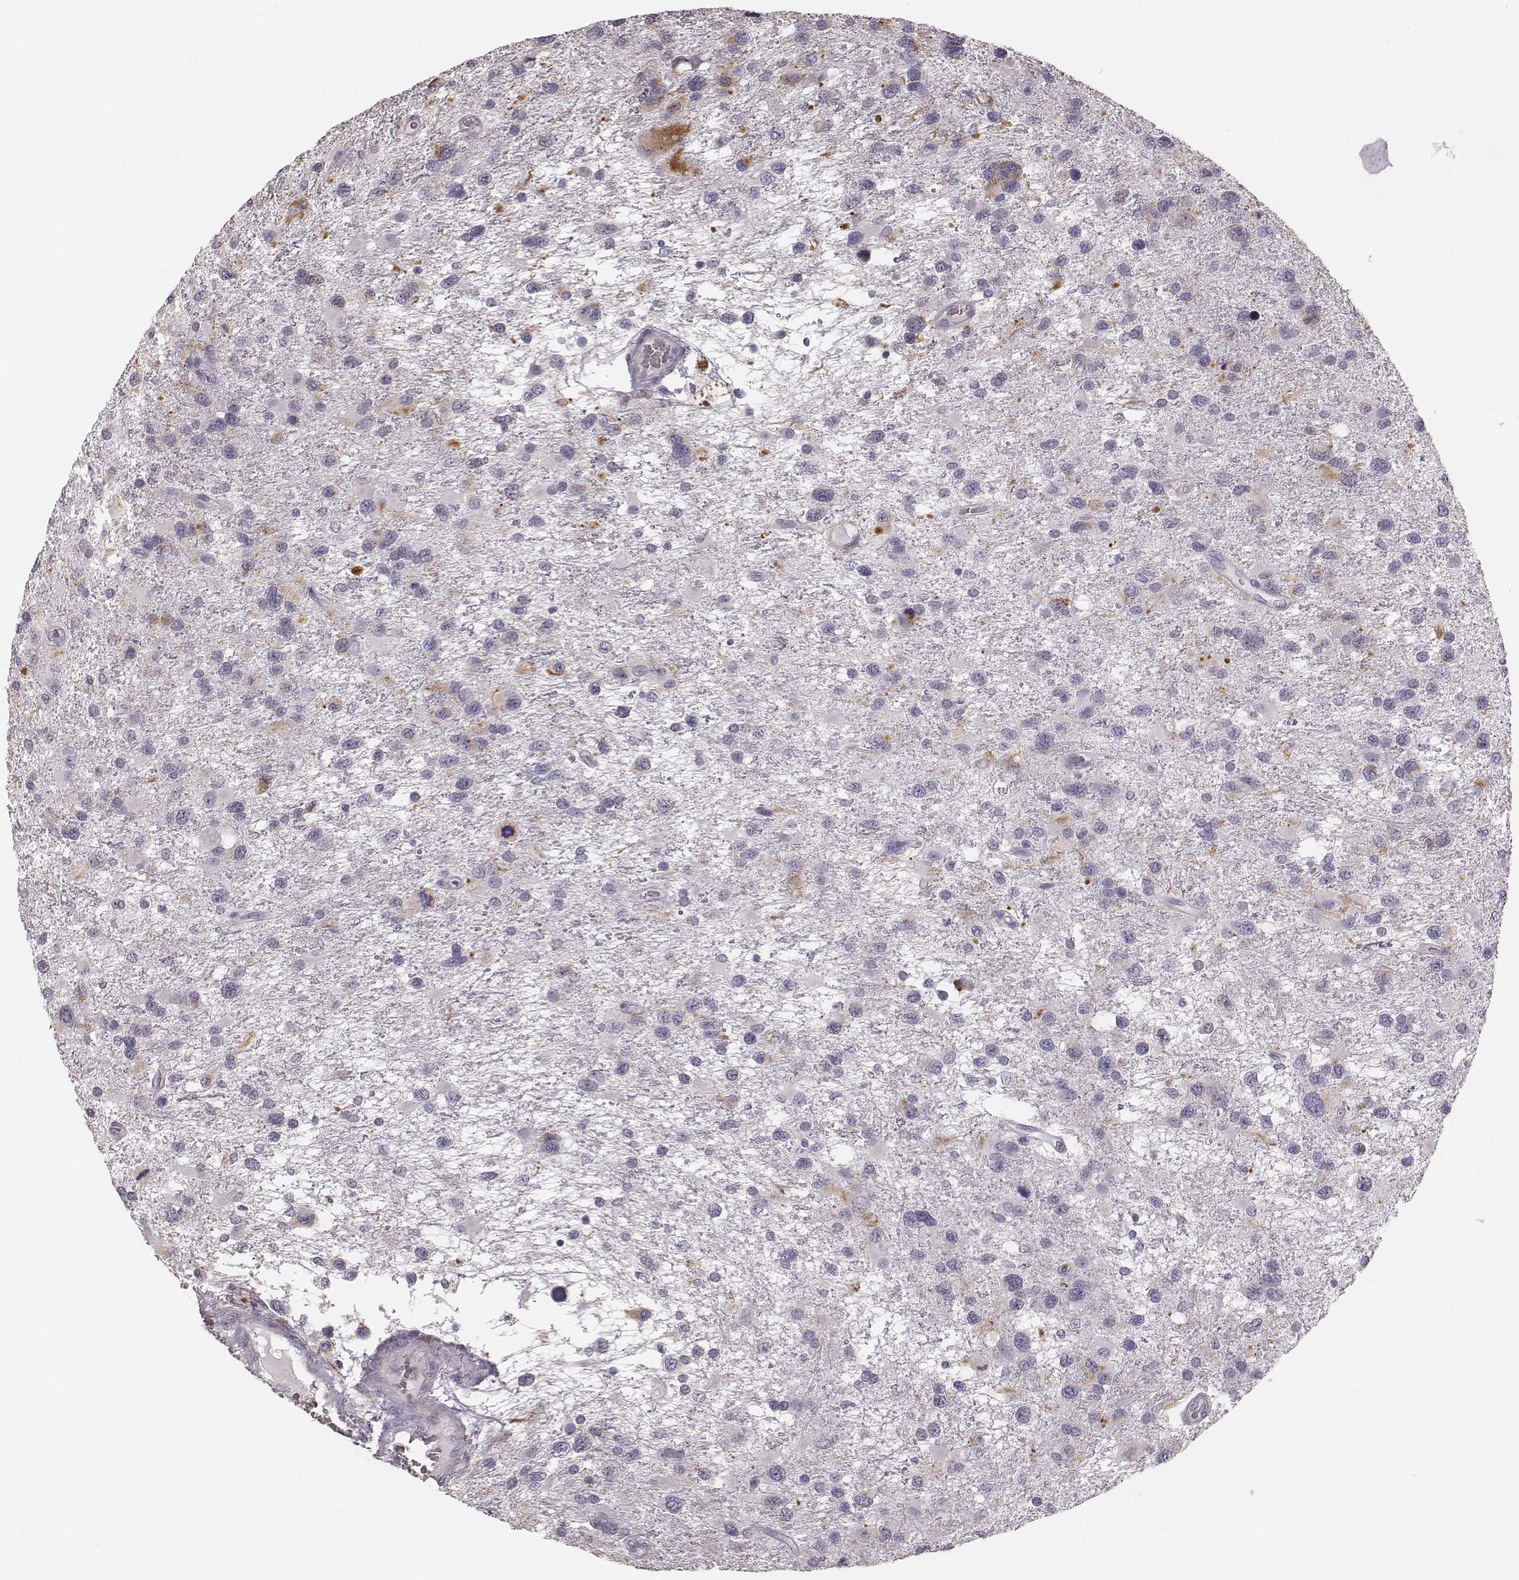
{"staining": {"intensity": "weak", "quantity": "<25%", "location": "cytoplasmic/membranous"}, "tissue": "glioma", "cell_type": "Tumor cells", "image_type": "cancer", "snomed": [{"axis": "morphology", "description": "Glioma, malignant, NOS"}, {"axis": "morphology", "description": "Glioma, malignant, High grade"}, {"axis": "topography", "description": "Brain"}], "caption": "The image demonstrates no significant expression in tumor cells of glioma.", "gene": "SPA17", "patient": {"sex": "female", "age": 71}}